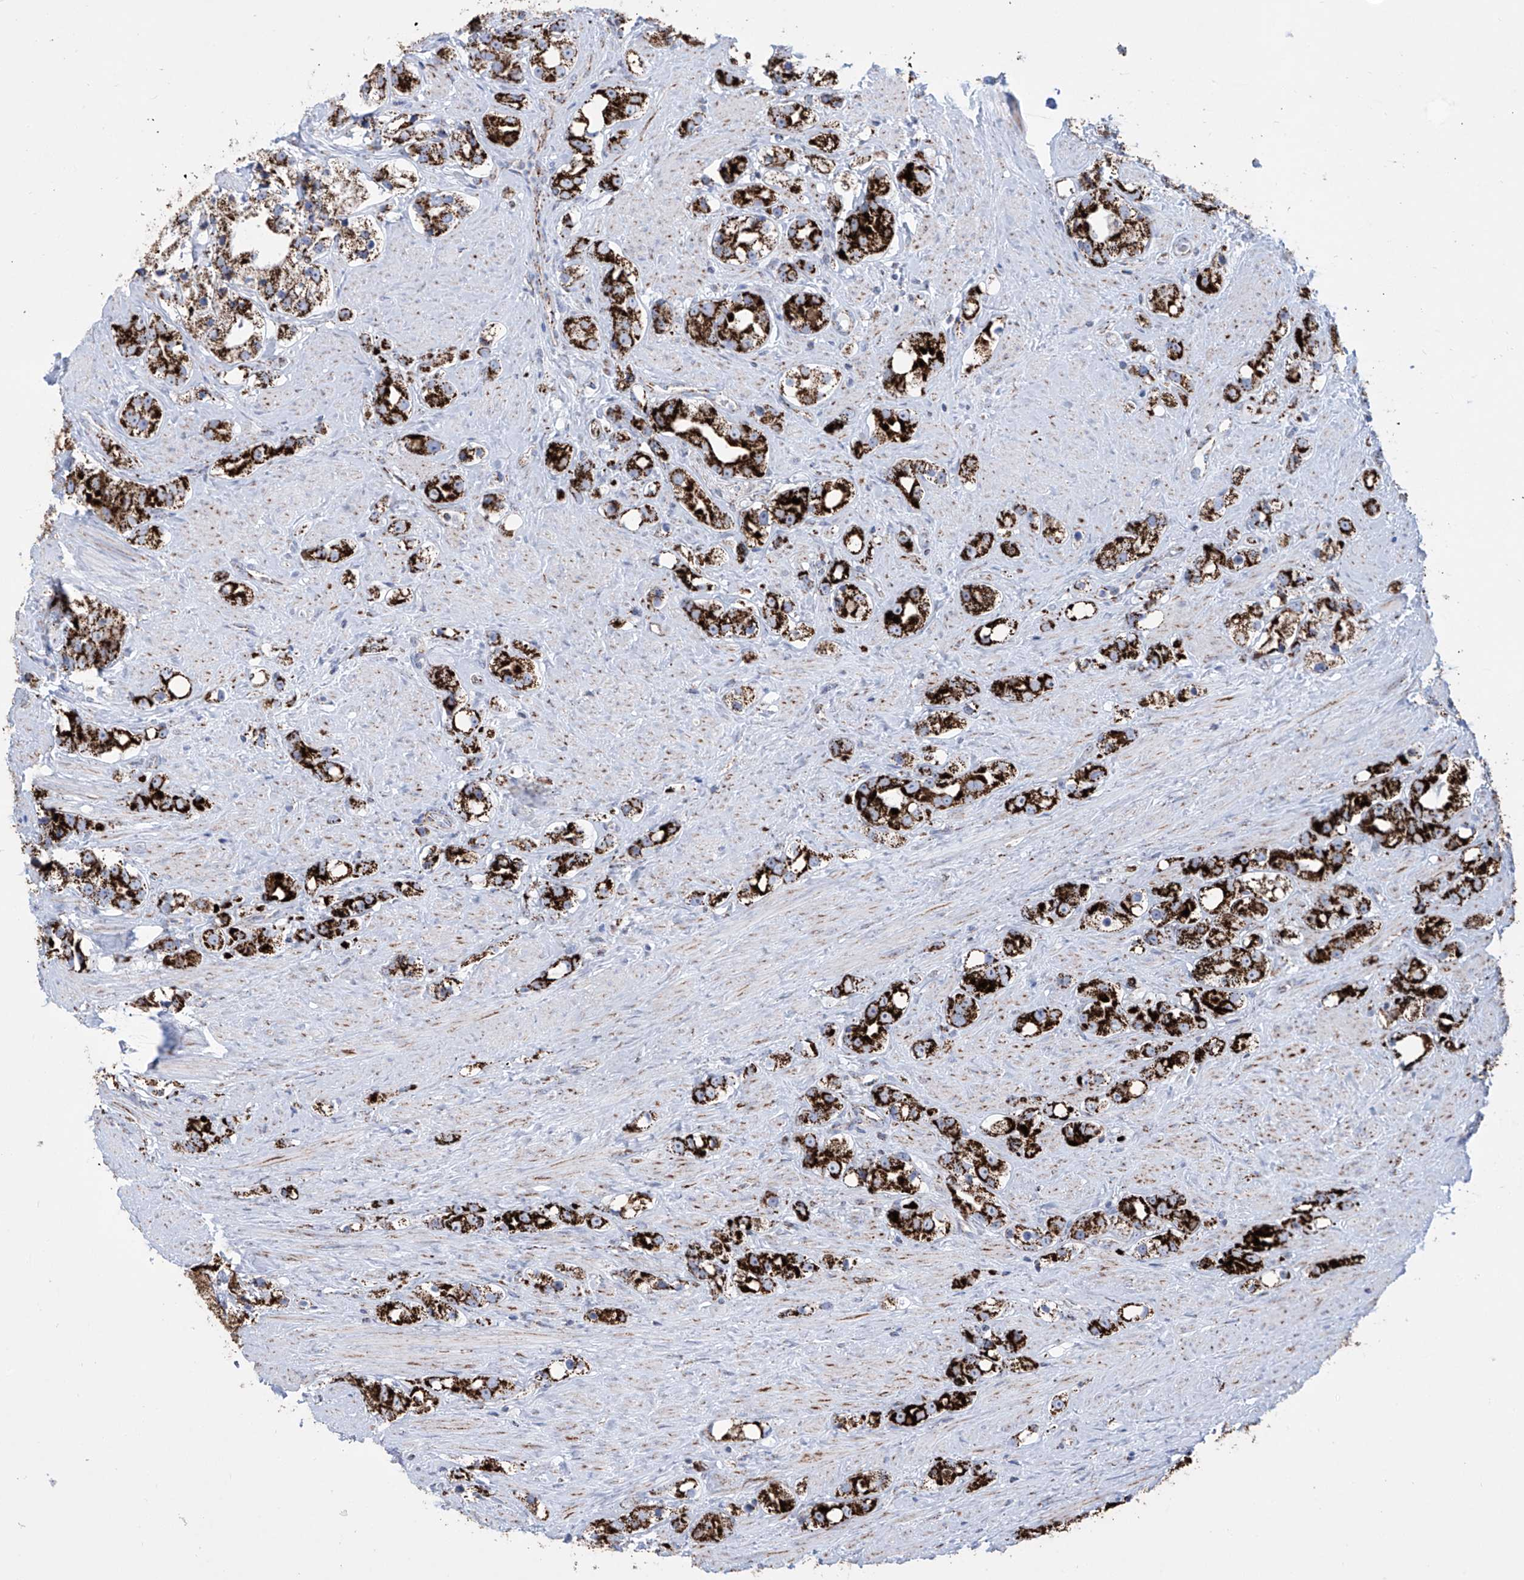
{"staining": {"intensity": "strong", "quantity": ">75%", "location": "cytoplasmic/membranous"}, "tissue": "prostate cancer", "cell_type": "Tumor cells", "image_type": "cancer", "snomed": [{"axis": "morphology", "description": "Adenocarcinoma, NOS"}, {"axis": "topography", "description": "Prostate"}], "caption": "Immunohistochemistry of human adenocarcinoma (prostate) shows high levels of strong cytoplasmic/membranous positivity in approximately >75% of tumor cells. (DAB (3,3'-diaminobenzidine) IHC with brightfield microscopy, high magnification).", "gene": "ALDH6A1", "patient": {"sex": "male", "age": 79}}